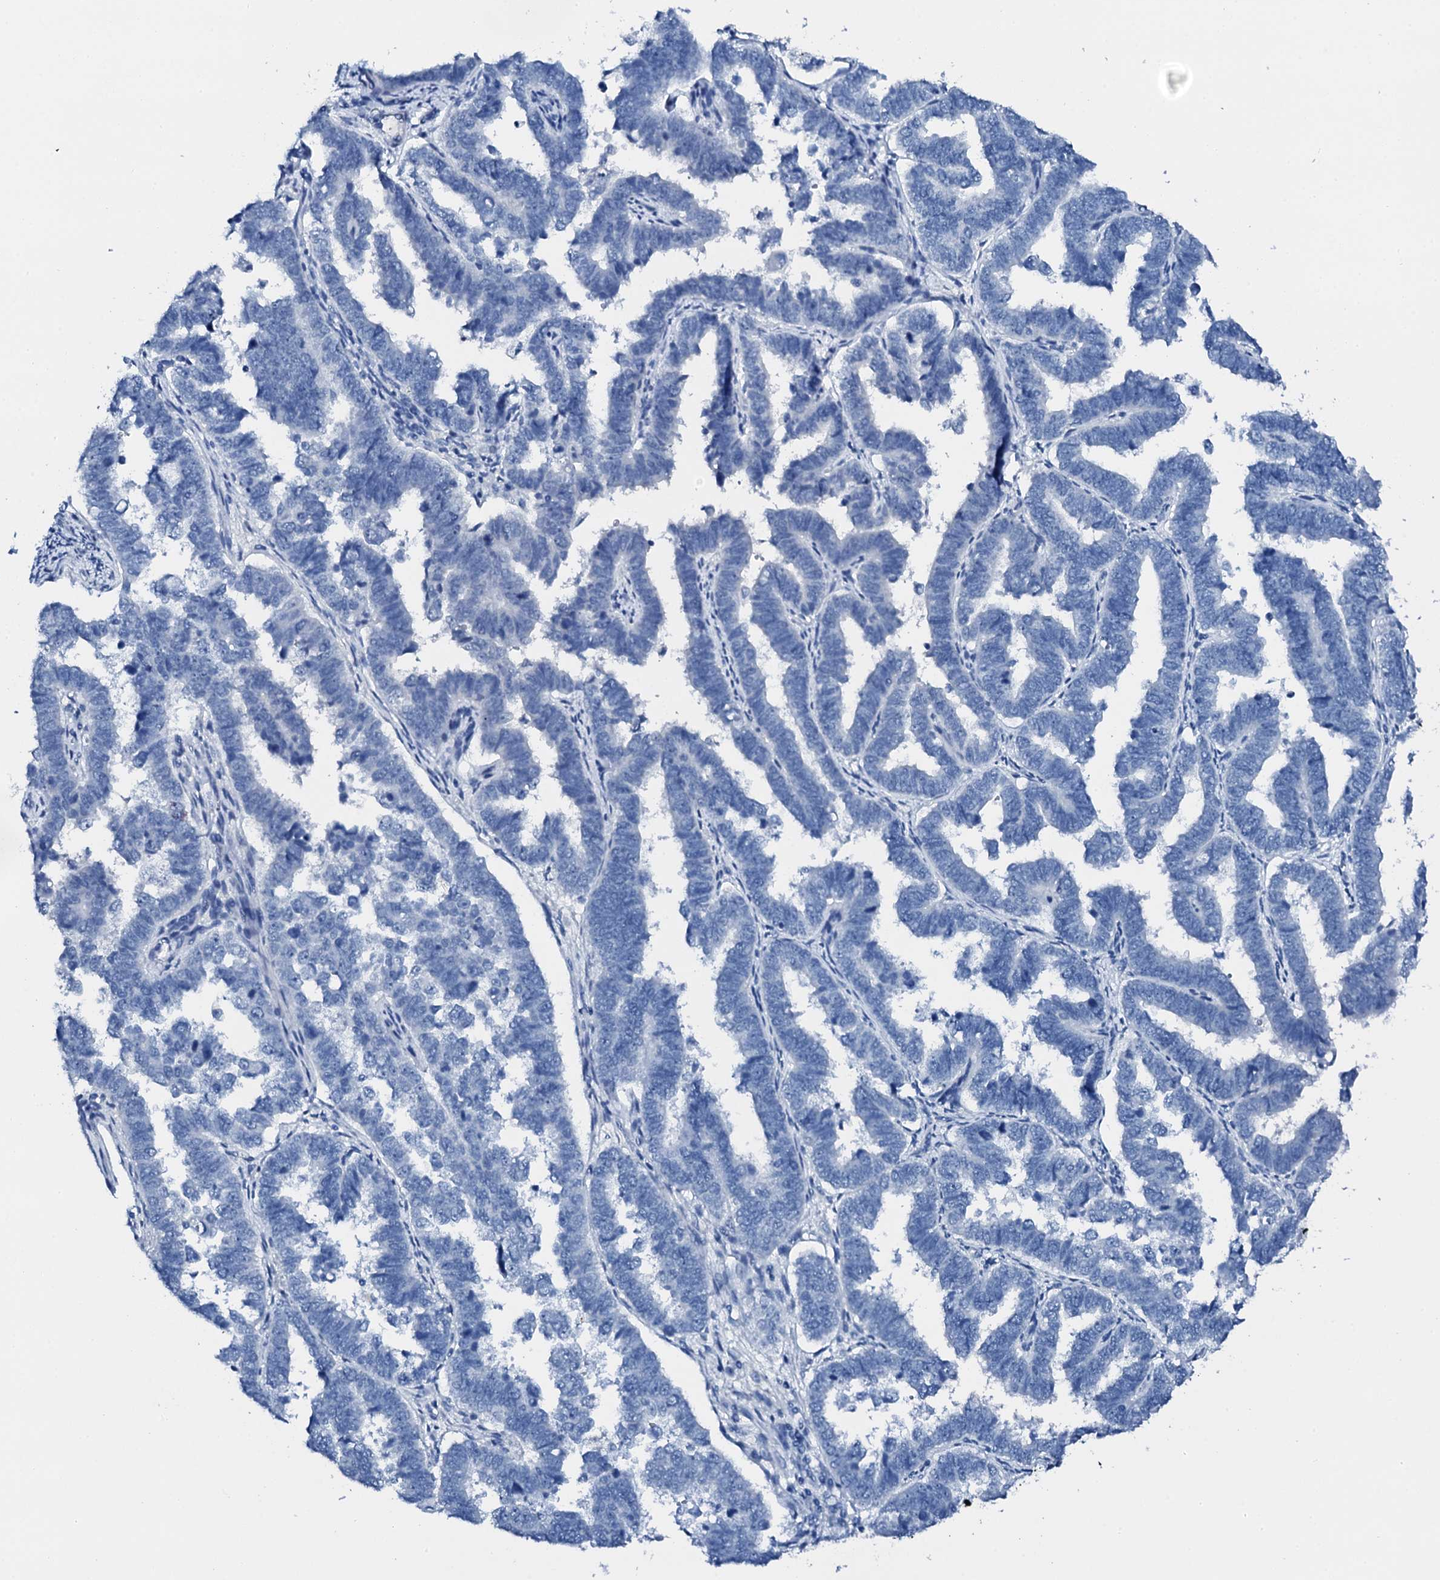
{"staining": {"intensity": "negative", "quantity": "none", "location": "none"}, "tissue": "endometrial cancer", "cell_type": "Tumor cells", "image_type": "cancer", "snomed": [{"axis": "morphology", "description": "Adenocarcinoma, NOS"}, {"axis": "topography", "description": "Endometrium"}], "caption": "Immunohistochemistry image of neoplastic tissue: endometrial cancer stained with DAB demonstrates no significant protein positivity in tumor cells.", "gene": "PTH", "patient": {"sex": "female", "age": 75}}